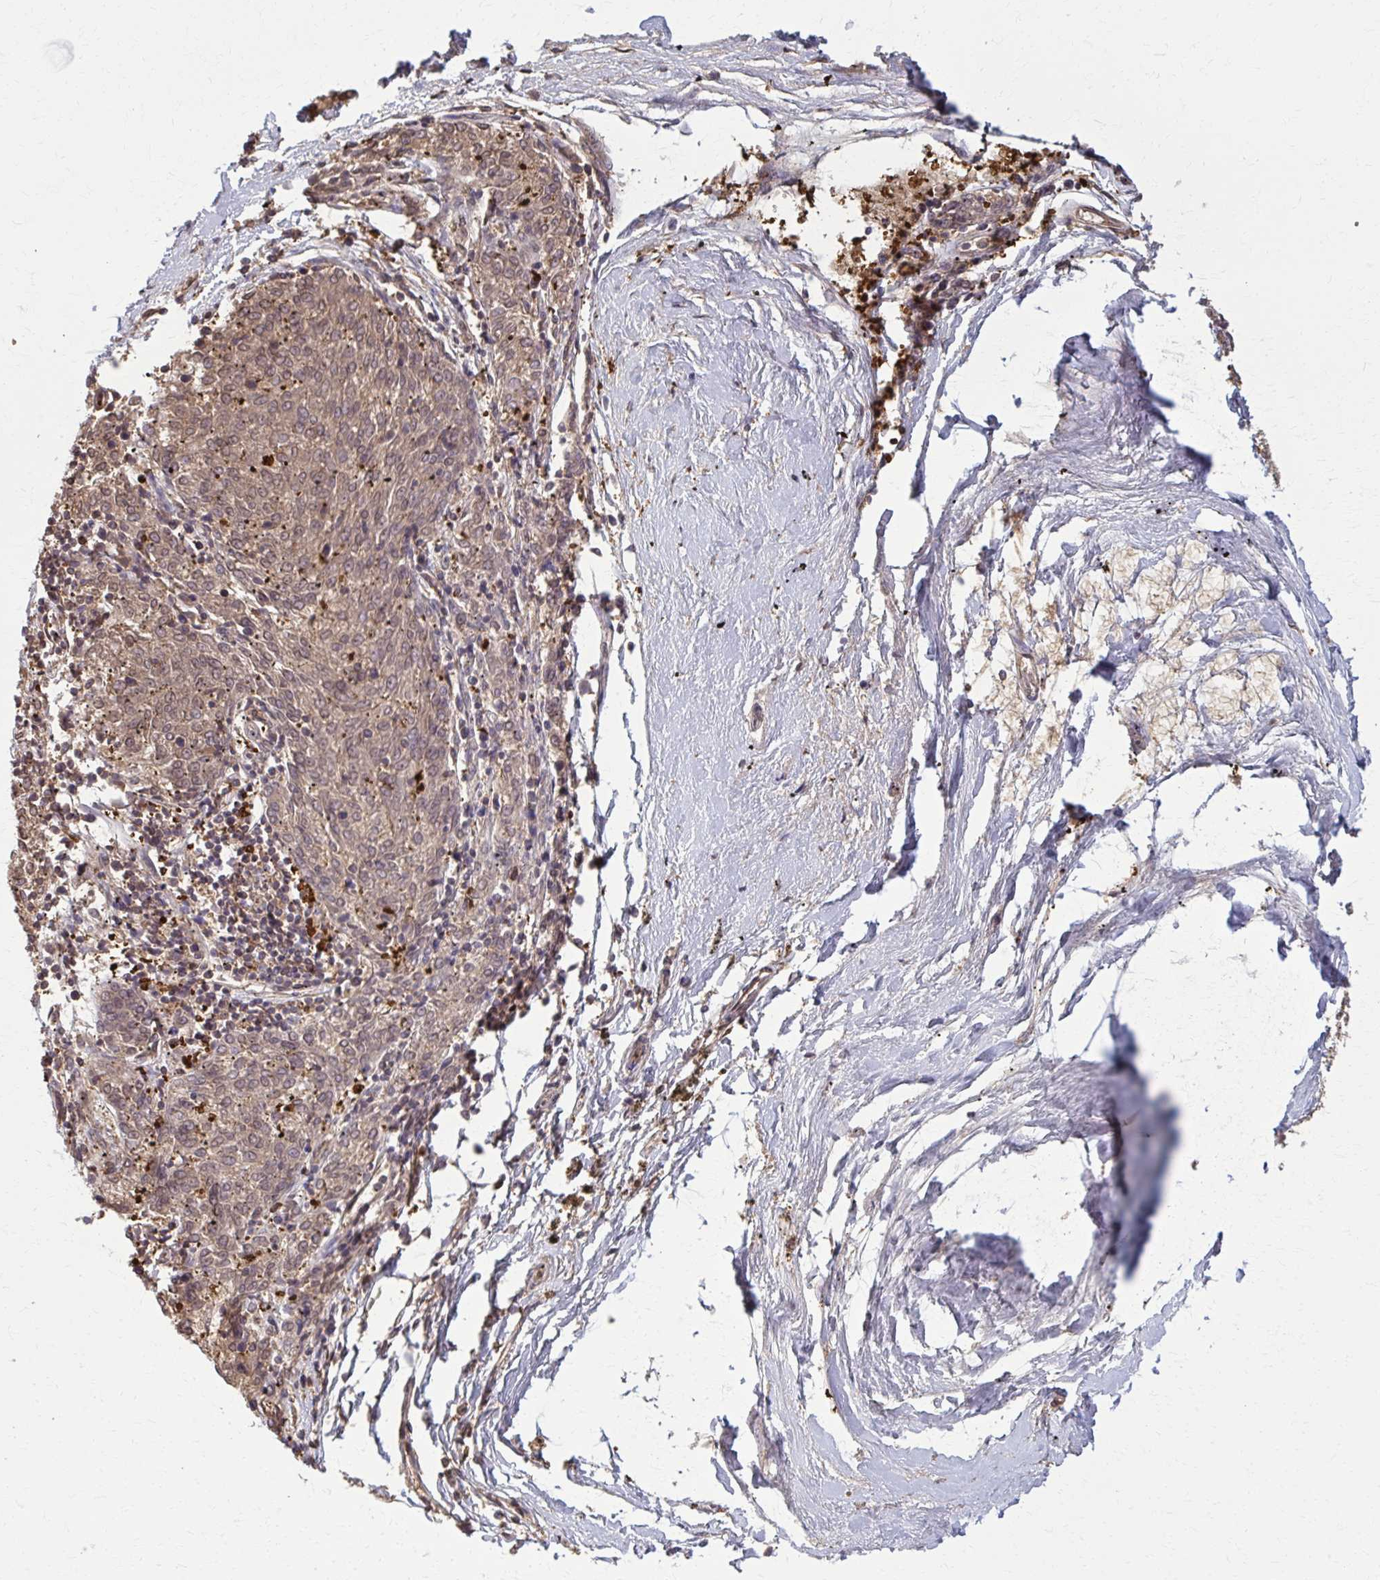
{"staining": {"intensity": "weak", "quantity": ">75%", "location": "cytoplasmic/membranous"}, "tissue": "melanoma", "cell_type": "Tumor cells", "image_type": "cancer", "snomed": [{"axis": "morphology", "description": "Malignant melanoma, NOS"}, {"axis": "topography", "description": "Skin"}], "caption": "Human malignant melanoma stained for a protein (brown) reveals weak cytoplasmic/membranous positive positivity in about >75% of tumor cells.", "gene": "MDH1", "patient": {"sex": "female", "age": 72}}